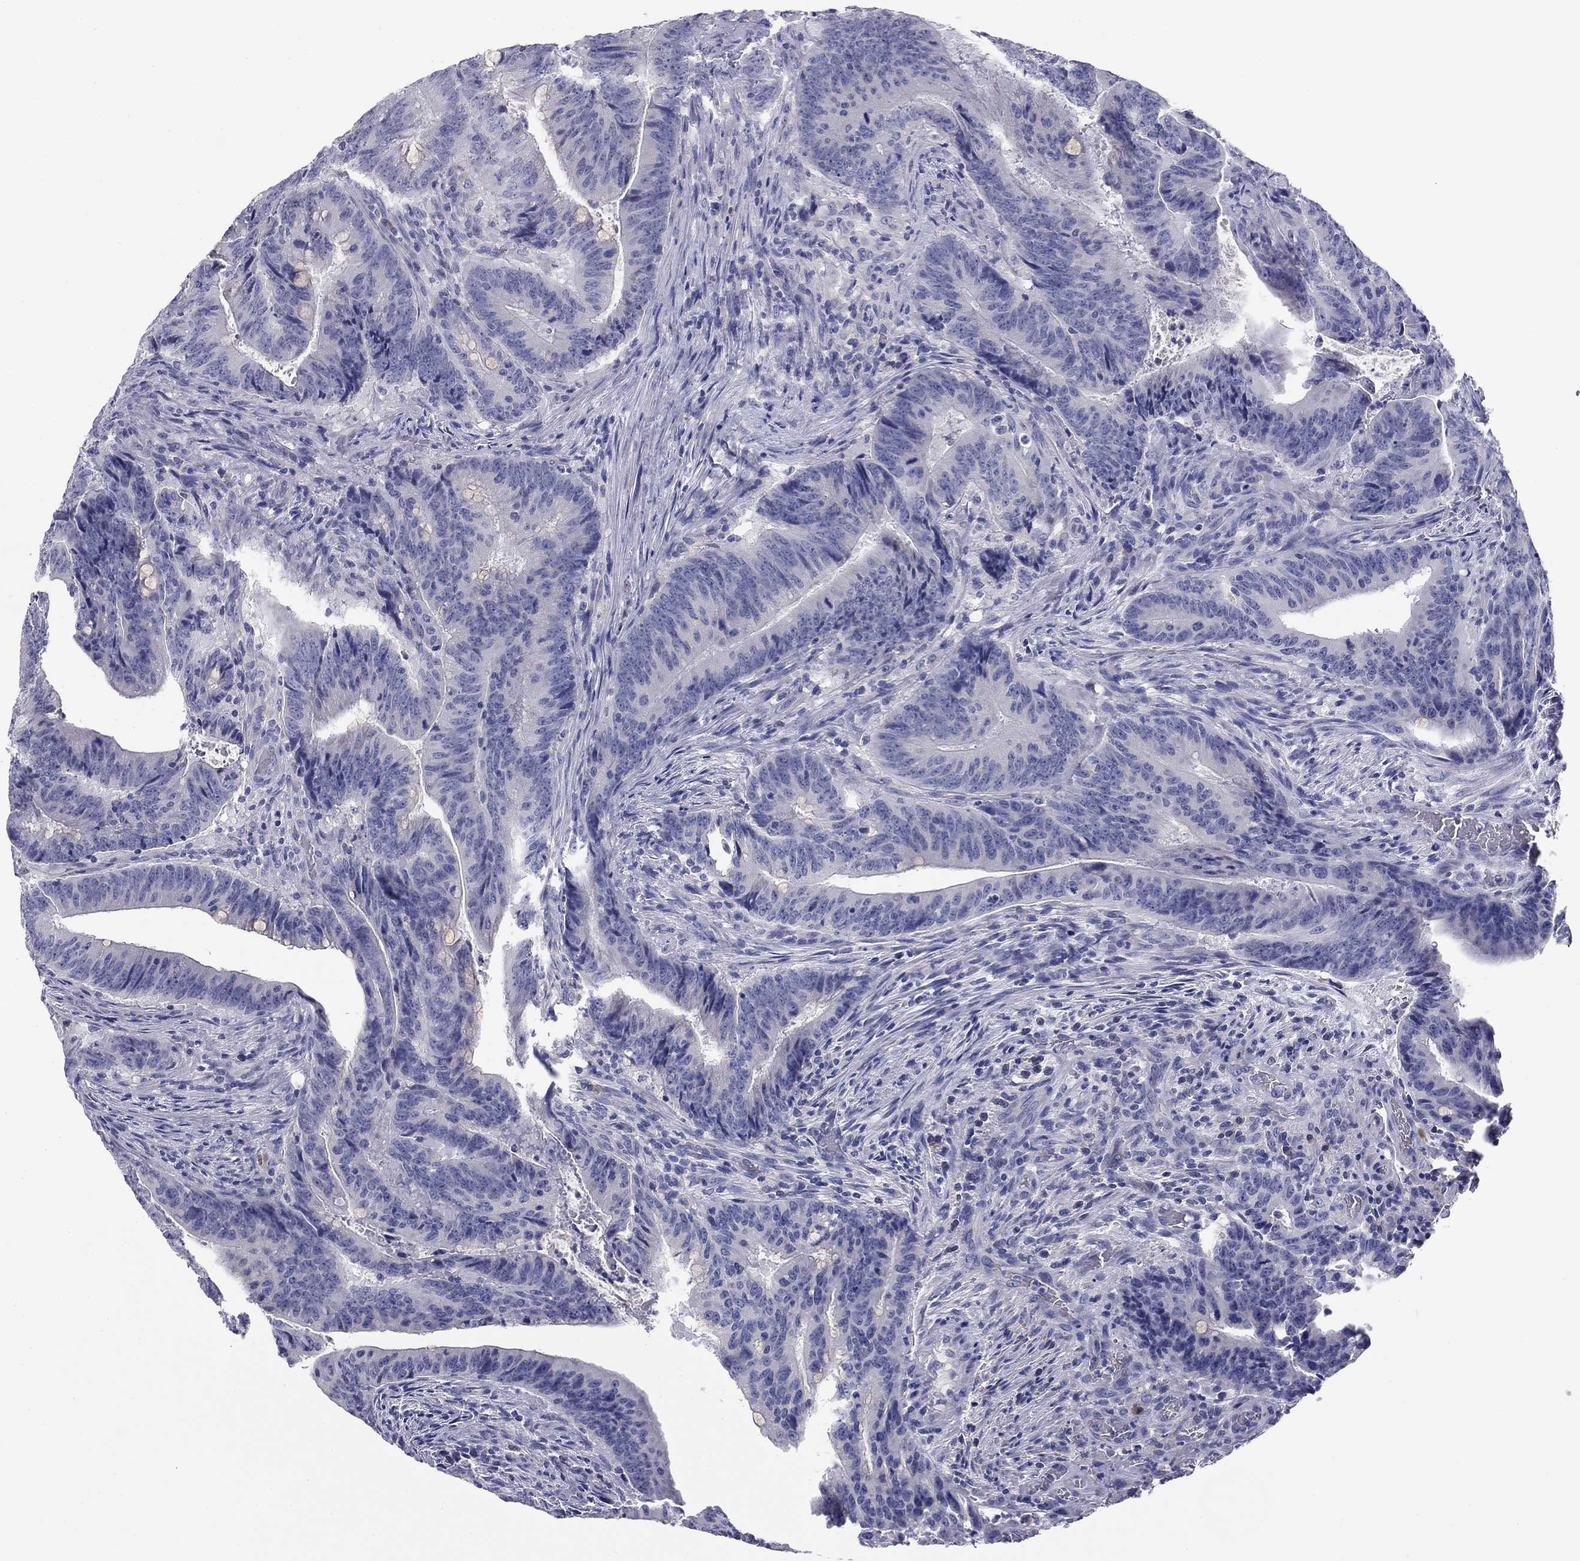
{"staining": {"intensity": "negative", "quantity": "none", "location": "none"}, "tissue": "colorectal cancer", "cell_type": "Tumor cells", "image_type": "cancer", "snomed": [{"axis": "morphology", "description": "Adenocarcinoma, NOS"}, {"axis": "topography", "description": "Colon"}], "caption": "A micrograph of human colorectal cancer (adenocarcinoma) is negative for staining in tumor cells.", "gene": "GRK7", "patient": {"sex": "female", "age": 87}}